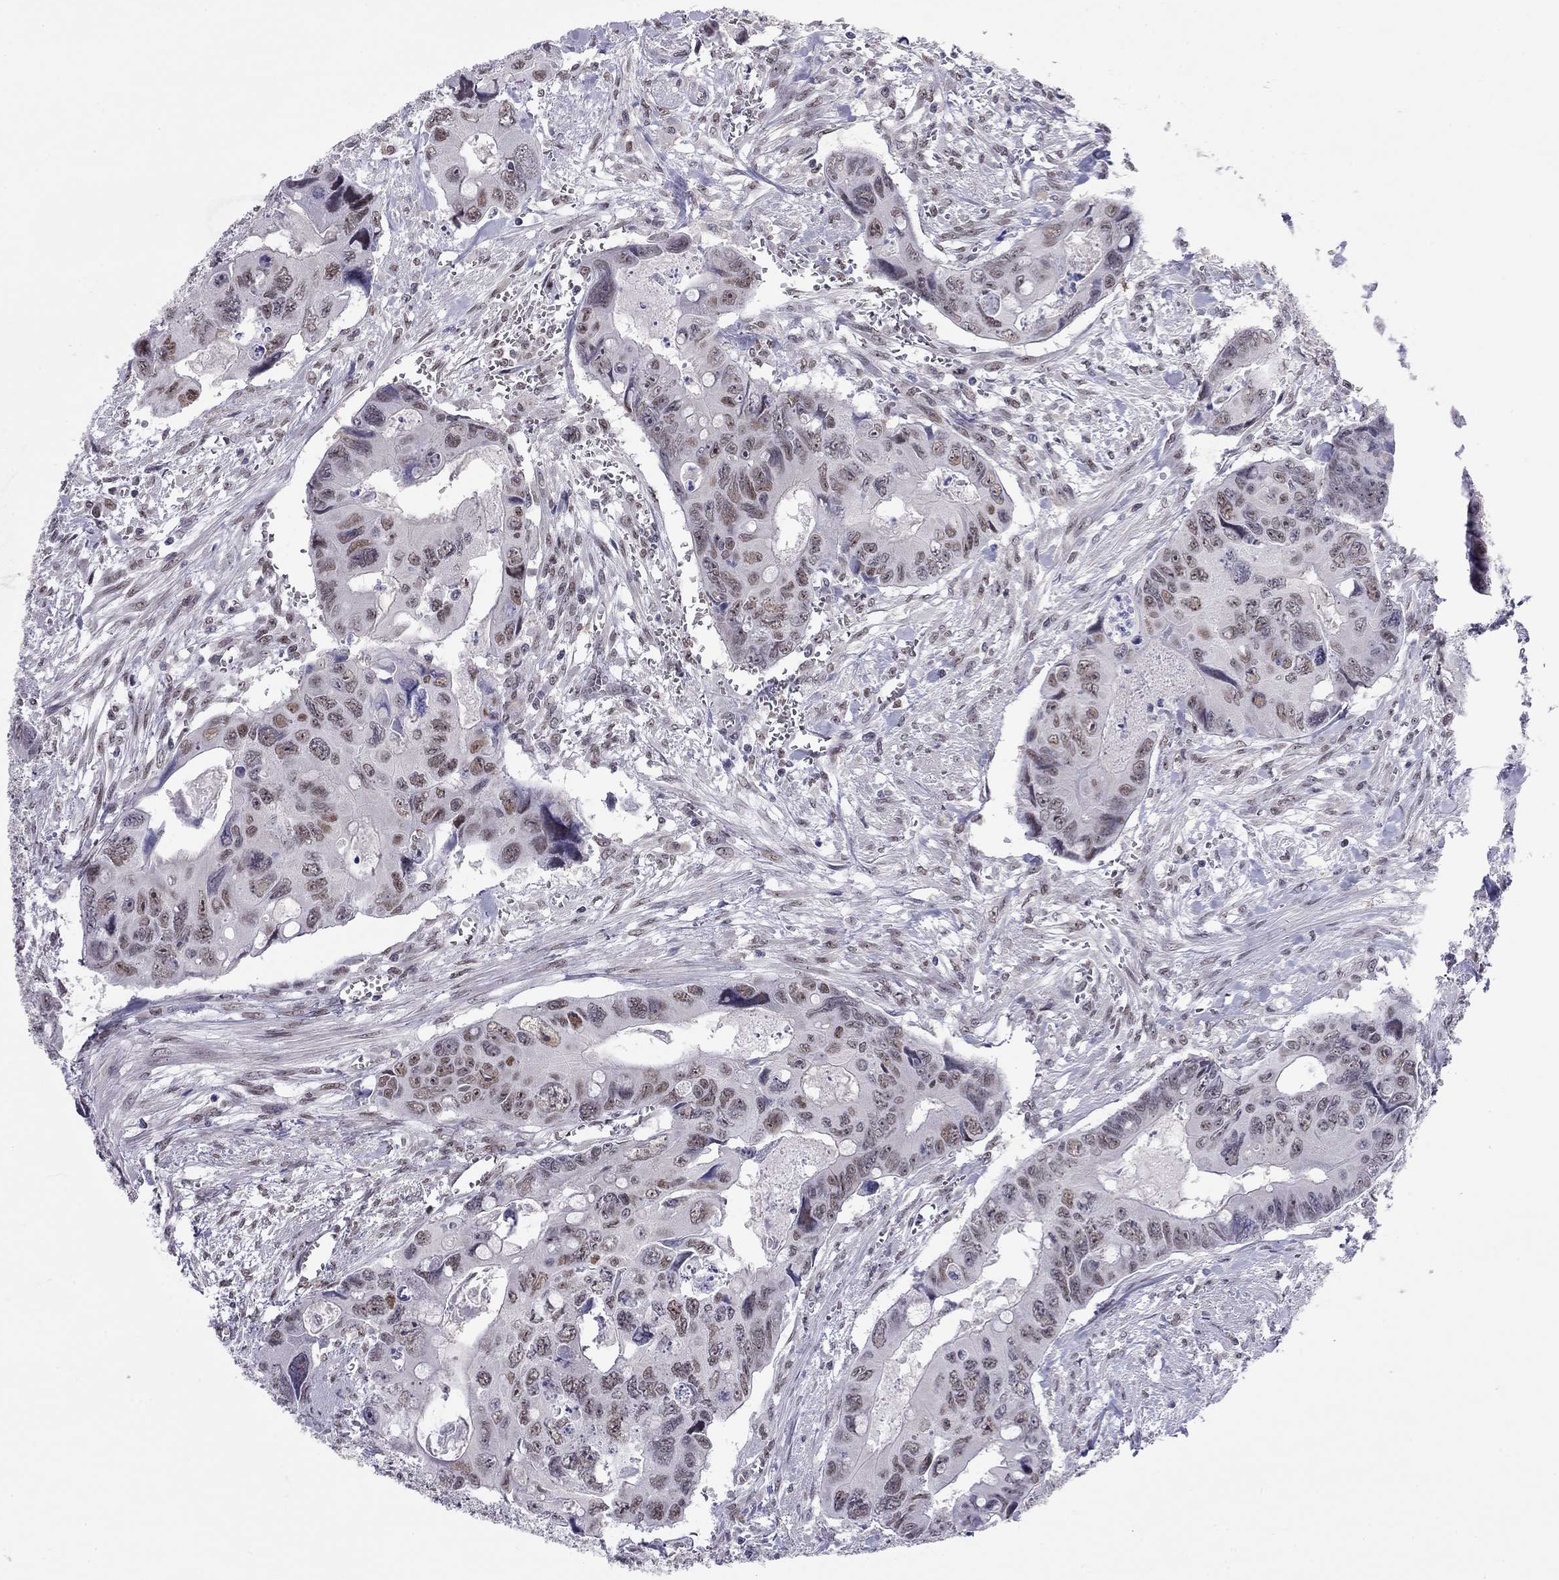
{"staining": {"intensity": "moderate", "quantity": "25%-75%", "location": "nuclear"}, "tissue": "colorectal cancer", "cell_type": "Tumor cells", "image_type": "cancer", "snomed": [{"axis": "morphology", "description": "Adenocarcinoma, NOS"}, {"axis": "topography", "description": "Rectum"}], "caption": "Adenocarcinoma (colorectal) stained with a protein marker demonstrates moderate staining in tumor cells.", "gene": "DOT1L", "patient": {"sex": "male", "age": 62}}